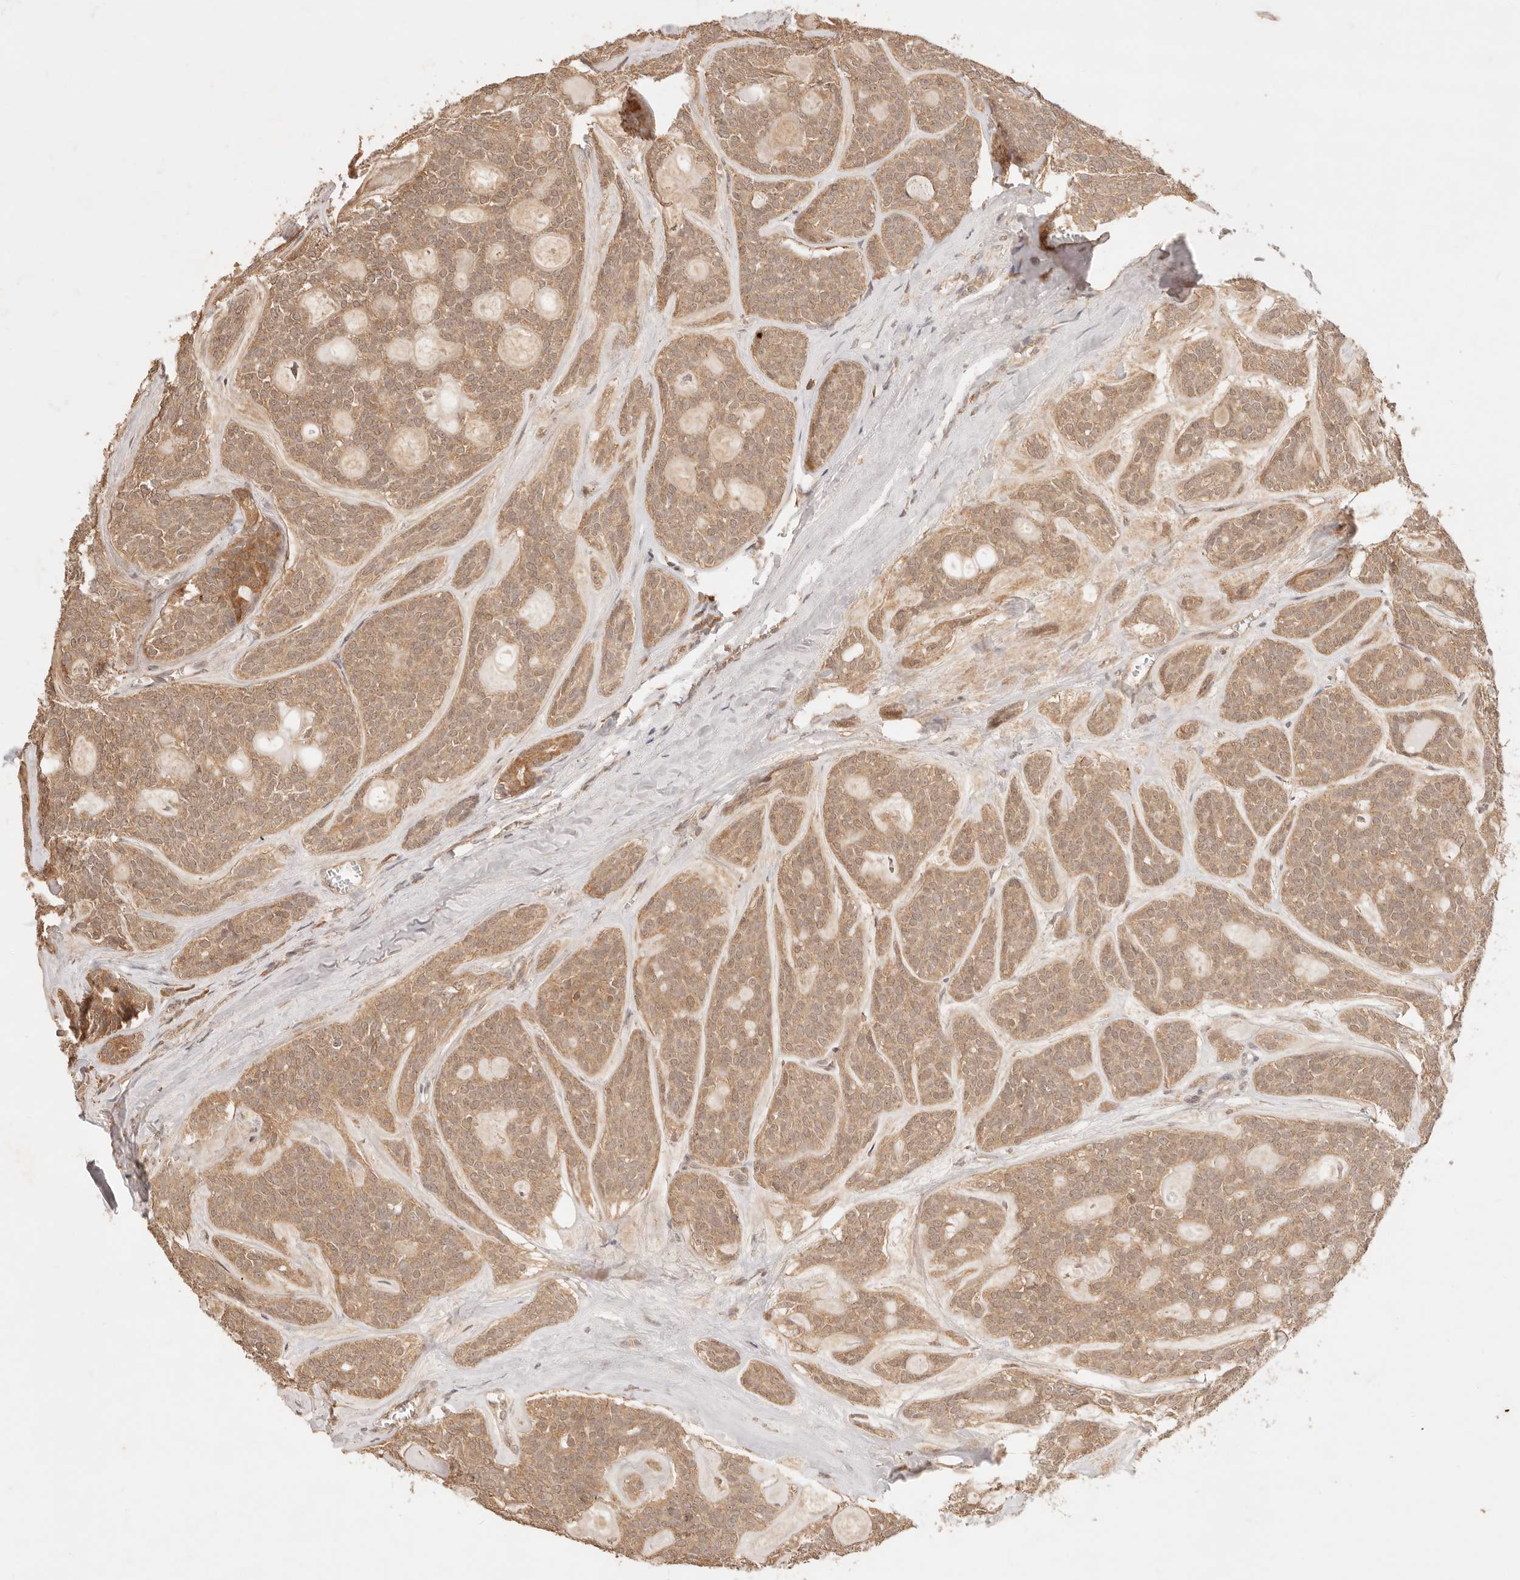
{"staining": {"intensity": "moderate", "quantity": ">75%", "location": "cytoplasmic/membranous,nuclear"}, "tissue": "head and neck cancer", "cell_type": "Tumor cells", "image_type": "cancer", "snomed": [{"axis": "morphology", "description": "Adenocarcinoma, NOS"}, {"axis": "topography", "description": "Head-Neck"}], "caption": "Adenocarcinoma (head and neck) was stained to show a protein in brown. There is medium levels of moderate cytoplasmic/membranous and nuclear staining in approximately >75% of tumor cells. (IHC, brightfield microscopy, high magnification).", "gene": "TRIM11", "patient": {"sex": "male", "age": 66}}